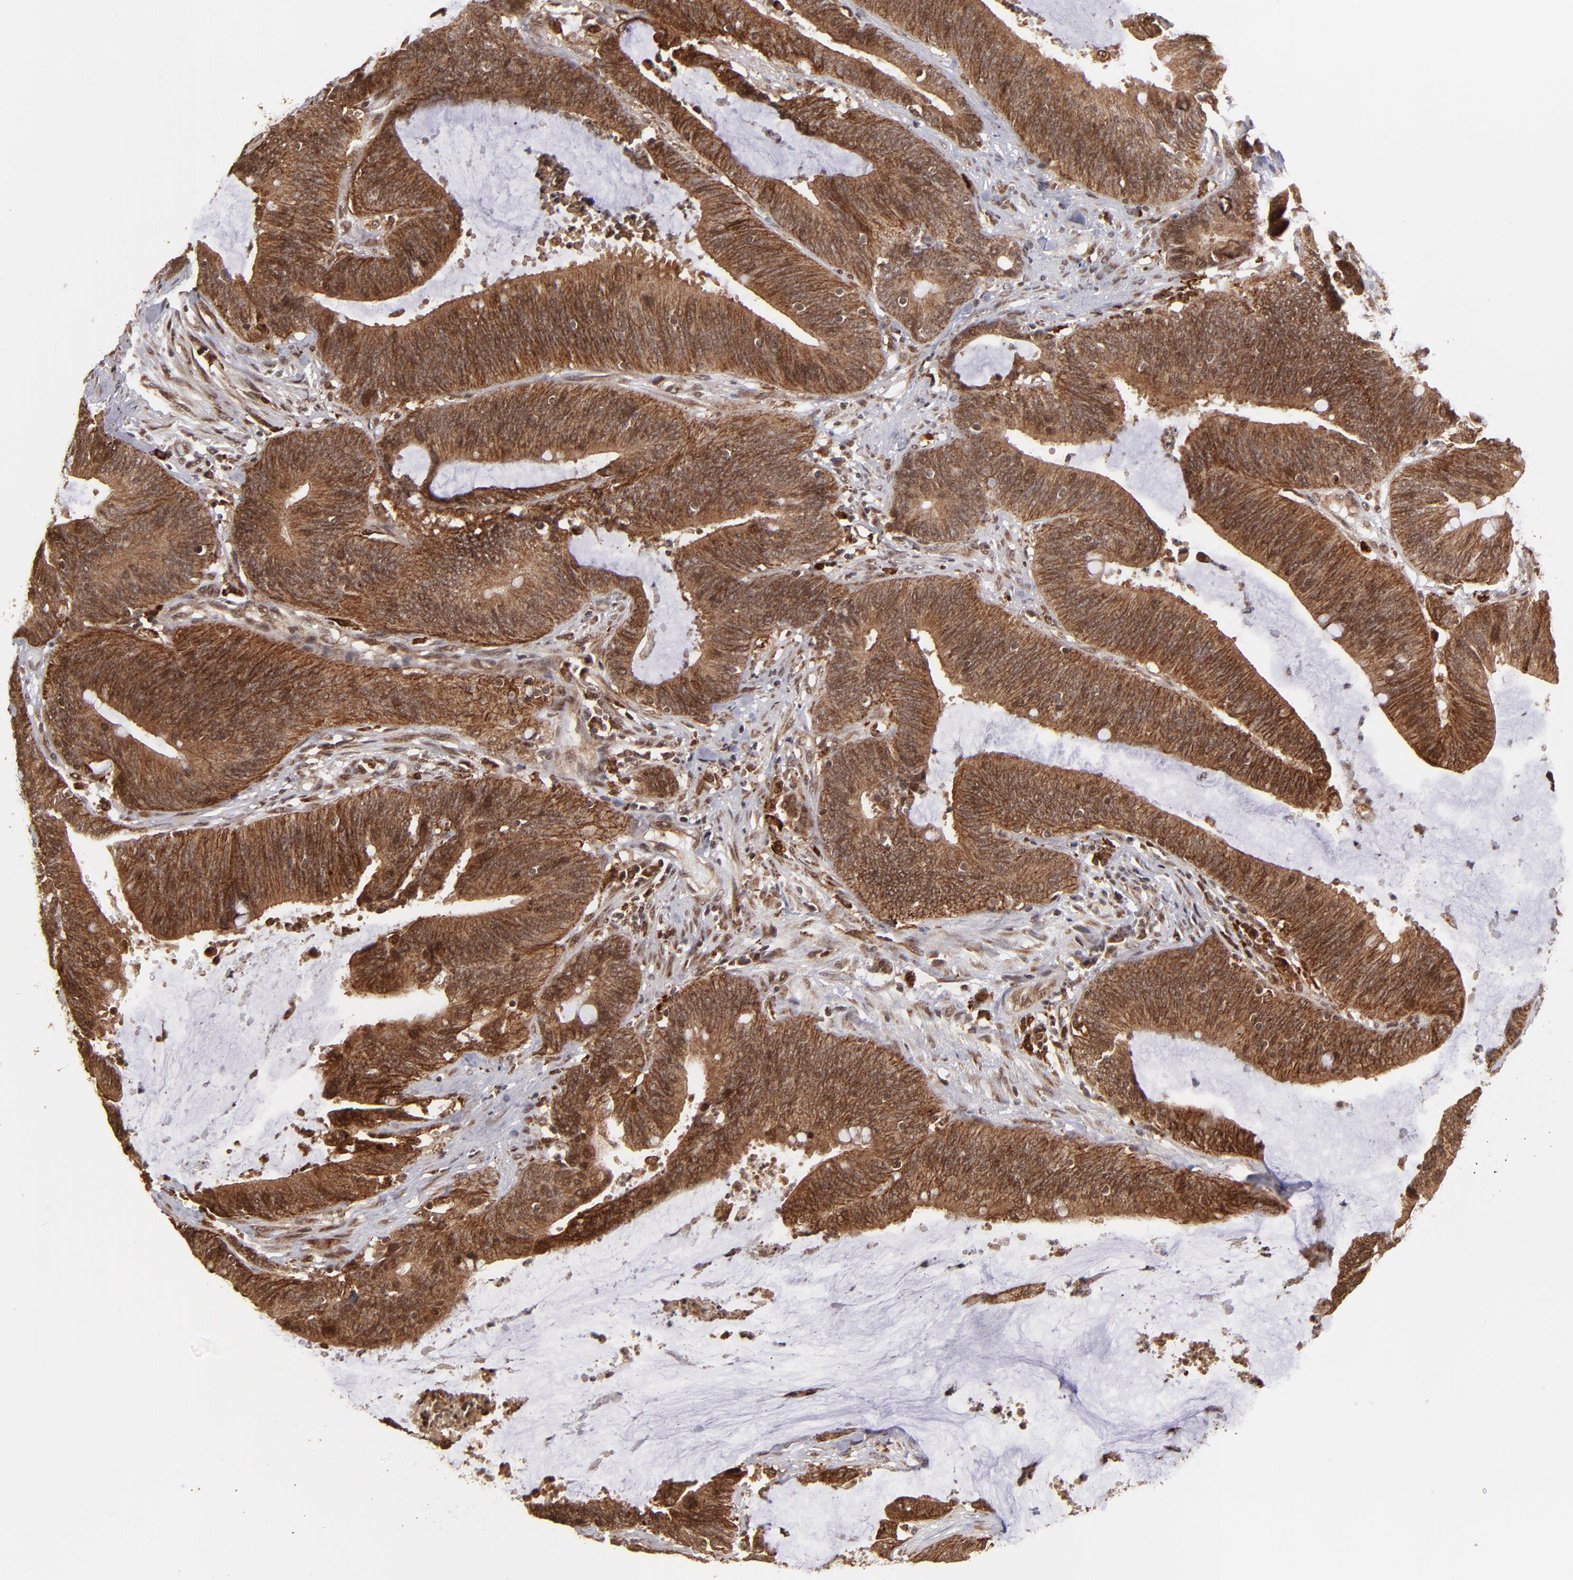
{"staining": {"intensity": "strong", "quantity": ">75%", "location": "cytoplasmic/membranous,nuclear"}, "tissue": "colorectal cancer", "cell_type": "Tumor cells", "image_type": "cancer", "snomed": [{"axis": "morphology", "description": "Adenocarcinoma, NOS"}, {"axis": "topography", "description": "Rectum"}], "caption": "IHC (DAB (3,3'-diaminobenzidine)) staining of colorectal adenocarcinoma demonstrates strong cytoplasmic/membranous and nuclear protein positivity in approximately >75% of tumor cells.", "gene": "RGS6", "patient": {"sex": "female", "age": 66}}